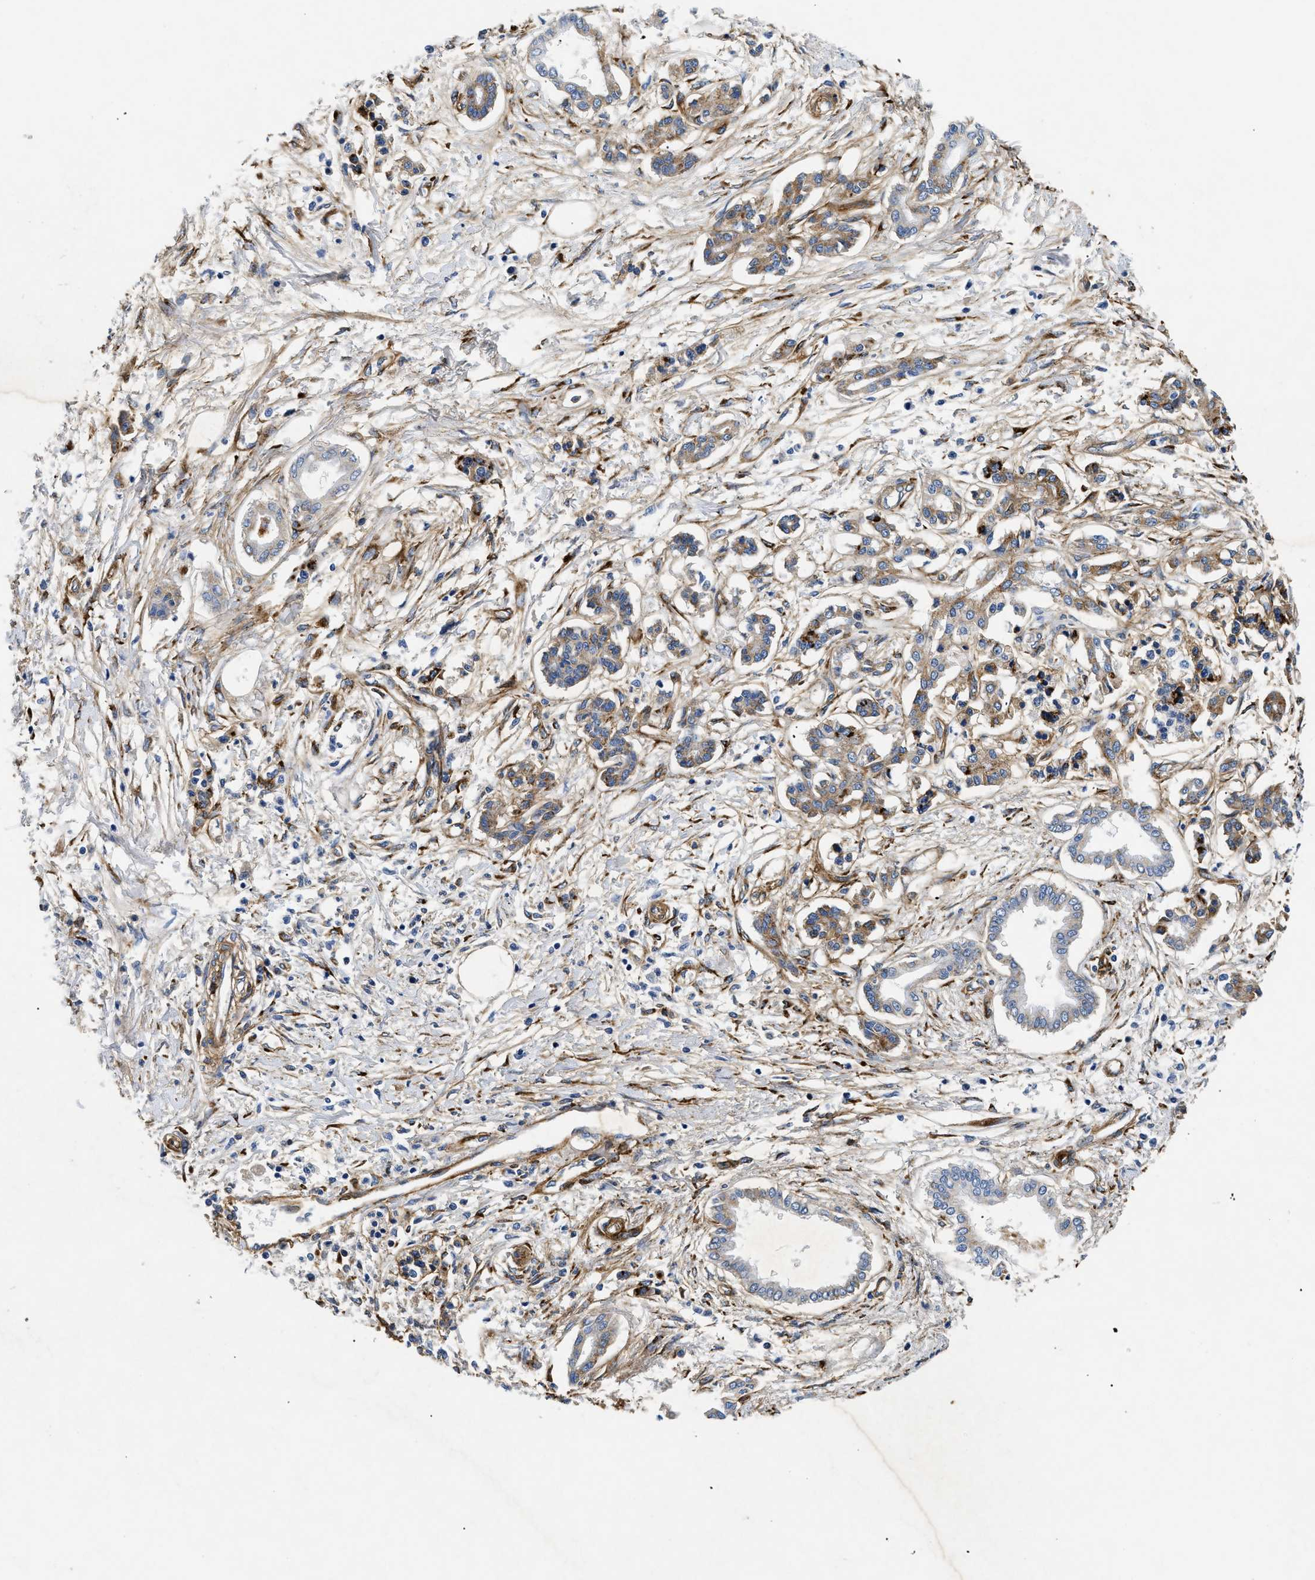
{"staining": {"intensity": "moderate", "quantity": "25%-75%", "location": "cytoplasmic/membranous"}, "tissue": "pancreatic cancer", "cell_type": "Tumor cells", "image_type": "cancer", "snomed": [{"axis": "morphology", "description": "Adenocarcinoma, NOS"}, {"axis": "topography", "description": "Pancreas"}], "caption": "The micrograph shows a brown stain indicating the presence of a protein in the cytoplasmic/membranous of tumor cells in pancreatic adenocarcinoma.", "gene": "LAMA3", "patient": {"sex": "male", "age": 56}}